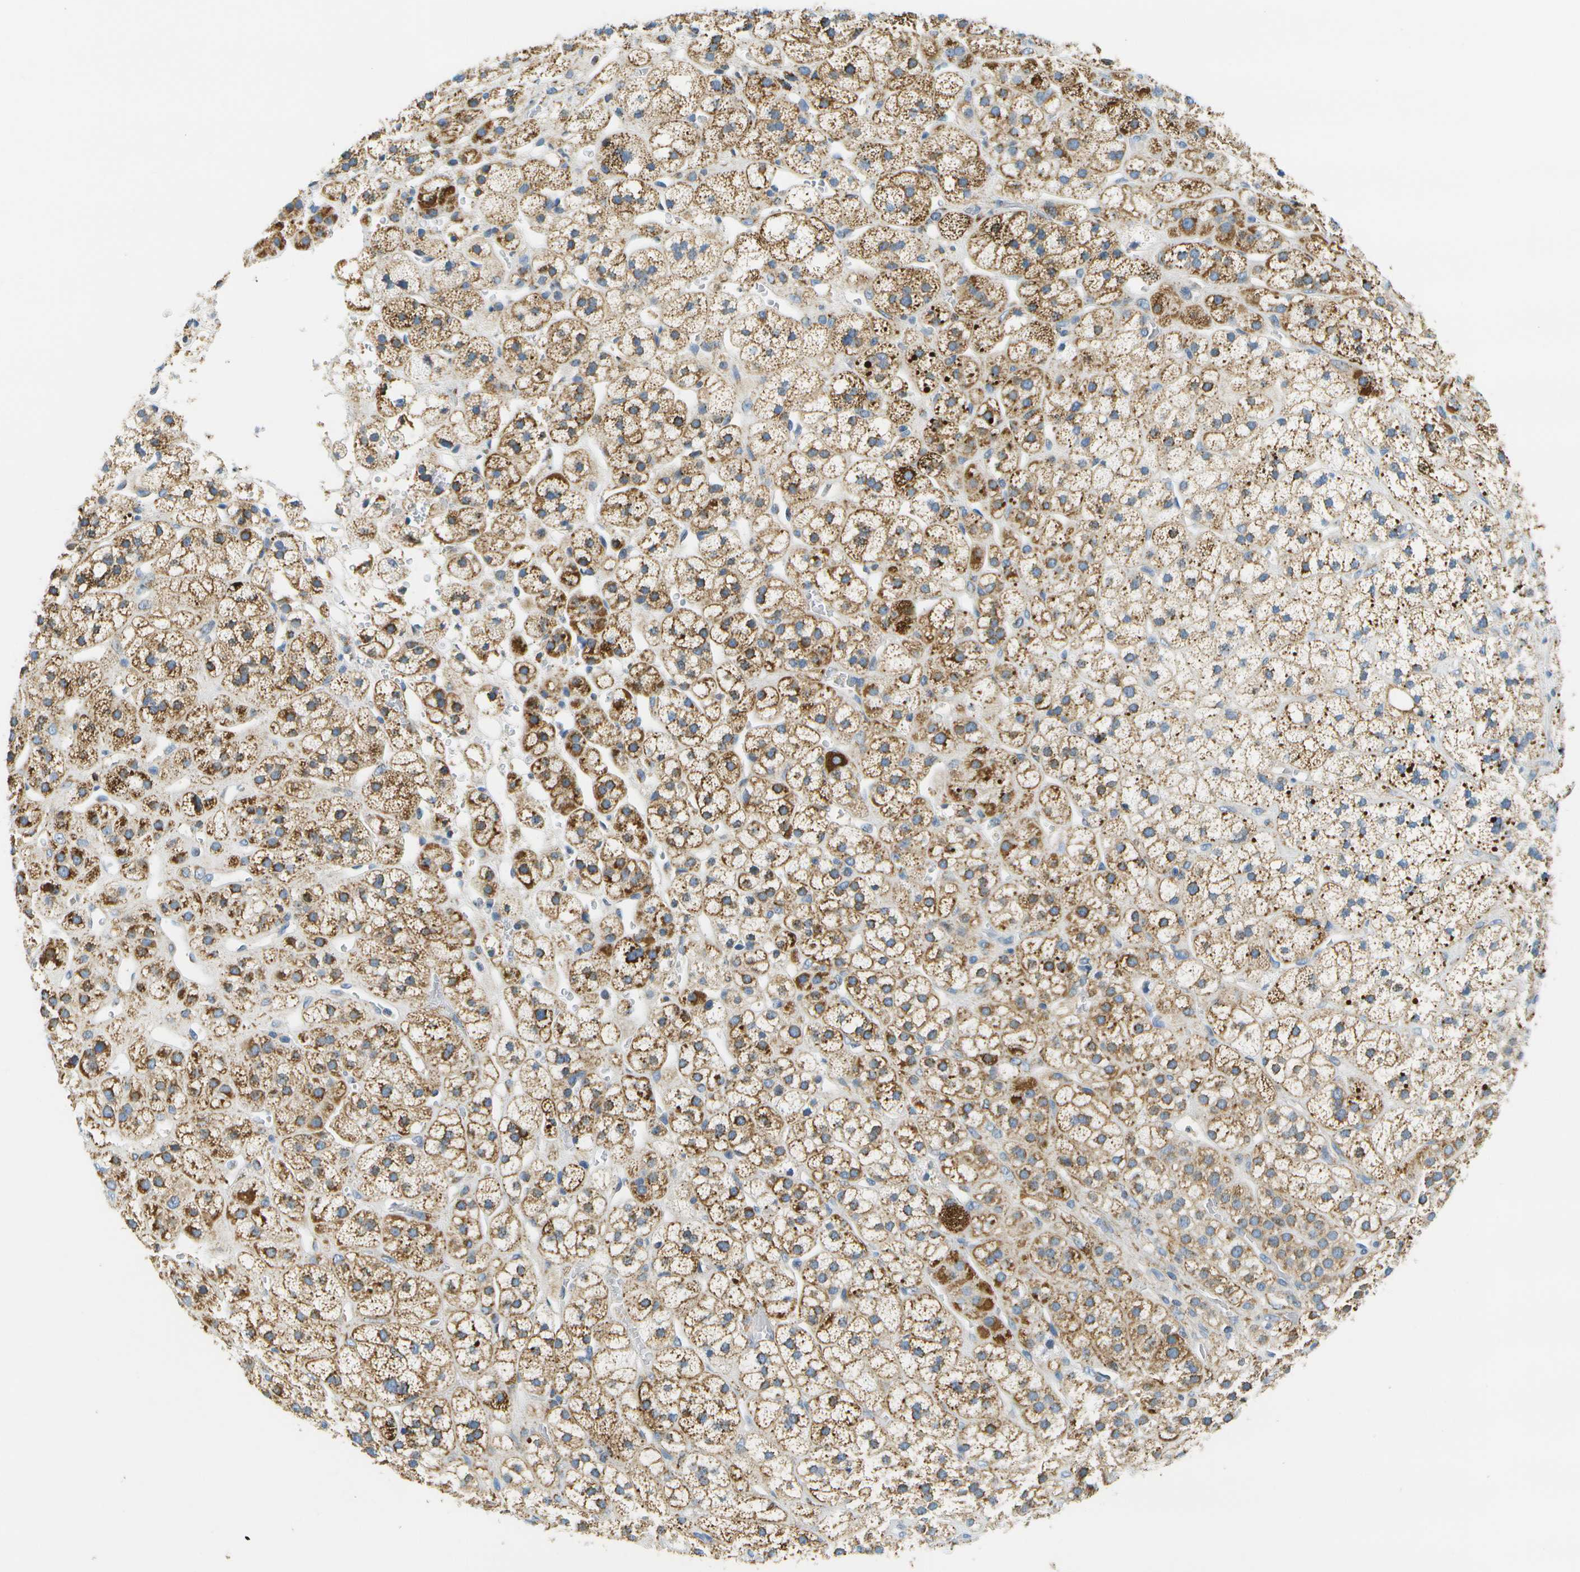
{"staining": {"intensity": "moderate", "quantity": ">75%", "location": "cytoplasmic/membranous"}, "tissue": "adrenal gland", "cell_type": "Glandular cells", "image_type": "normal", "snomed": [{"axis": "morphology", "description": "Normal tissue, NOS"}, {"axis": "topography", "description": "Adrenal gland"}], "caption": "An IHC micrograph of benign tissue is shown. Protein staining in brown highlights moderate cytoplasmic/membranous positivity in adrenal gland within glandular cells.", "gene": "HLCS", "patient": {"sex": "male", "age": 56}}